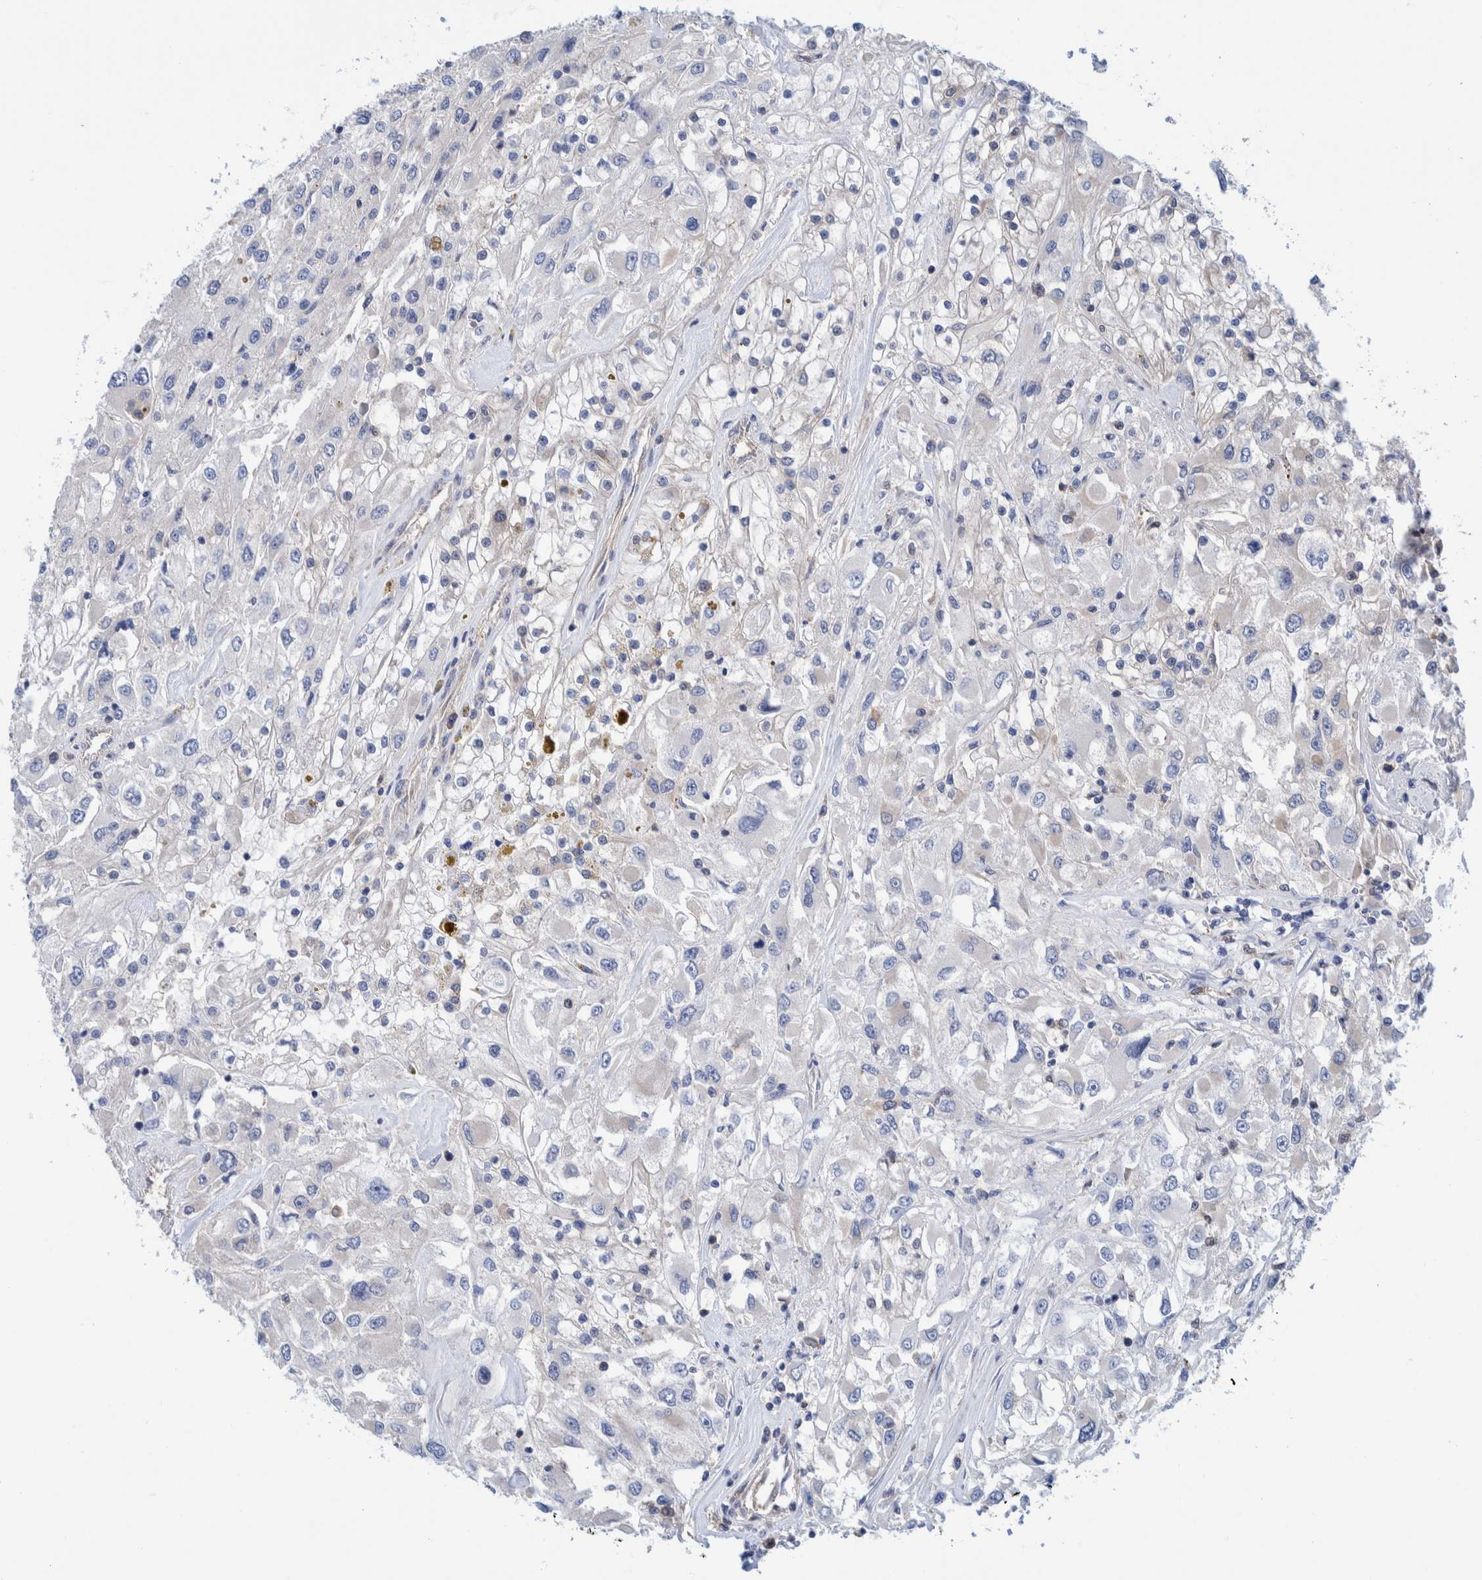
{"staining": {"intensity": "negative", "quantity": "none", "location": "none"}, "tissue": "renal cancer", "cell_type": "Tumor cells", "image_type": "cancer", "snomed": [{"axis": "morphology", "description": "Adenocarcinoma, NOS"}, {"axis": "topography", "description": "Kidney"}], "caption": "This histopathology image is of renal cancer stained with immunohistochemistry to label a protein in brown with the nuclei are counter-stained blue. There is no positivity in tumor cells.", "gene": "PFAS", "patient": {"sex": "female", "age": 52}}